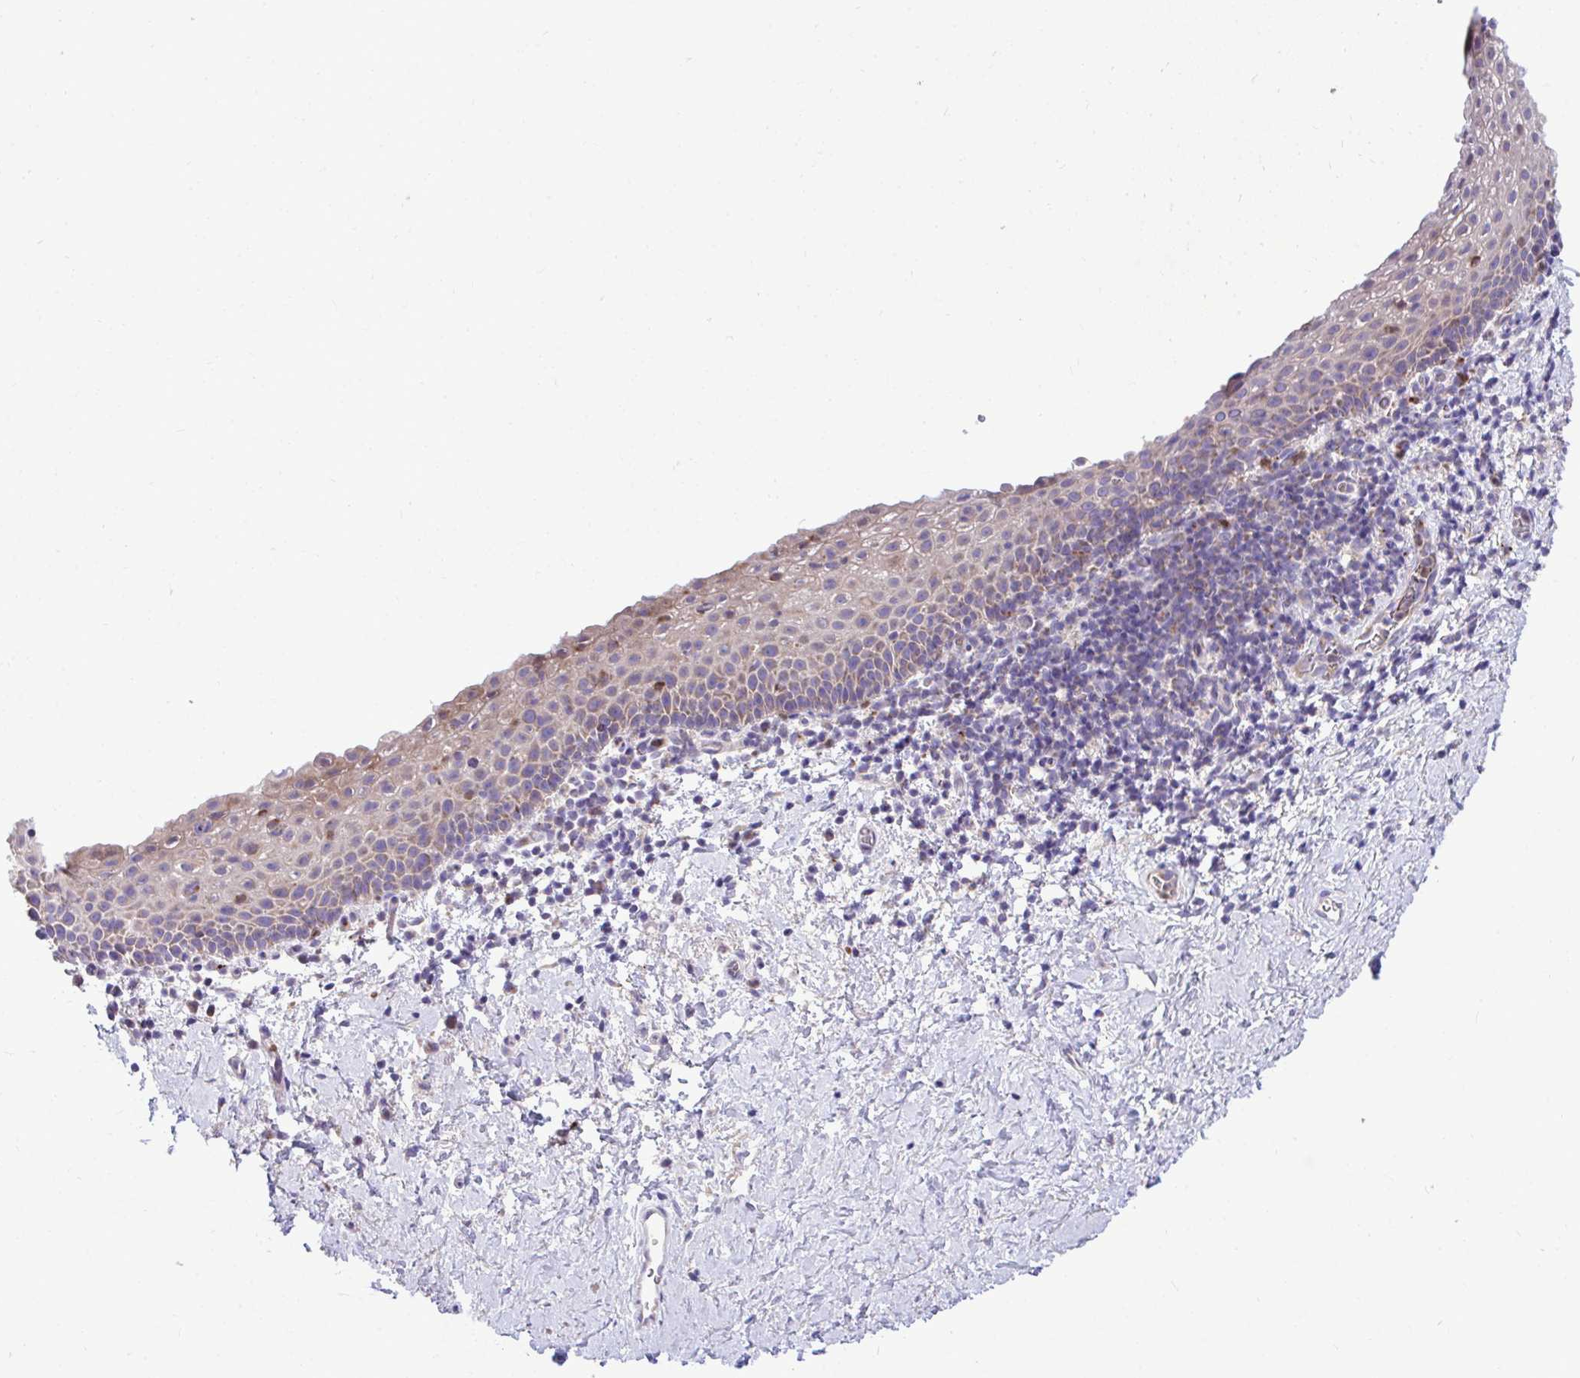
{"staining": {"intensity": "weak", "quantity": "25%-75%", "location": "cytoplasmic/membranous"}, "tissue": "vagina", "cell_type": "Squamous epithelial cells", "image_type": "normal", "snomed": [{"axis": "morphology", "description": "Normal tissue, NOS"}, {"axis": "topography", "description": "Vagina"}], "caption": "This photomicrograph displays IHC staining of normal human vagina, with low weak cytoplasmic/membranous staining in about 25%-75% of squamous epithelial cells.", "gene": "MRPS16", "patient": {"sex": "female", "age": 61}}